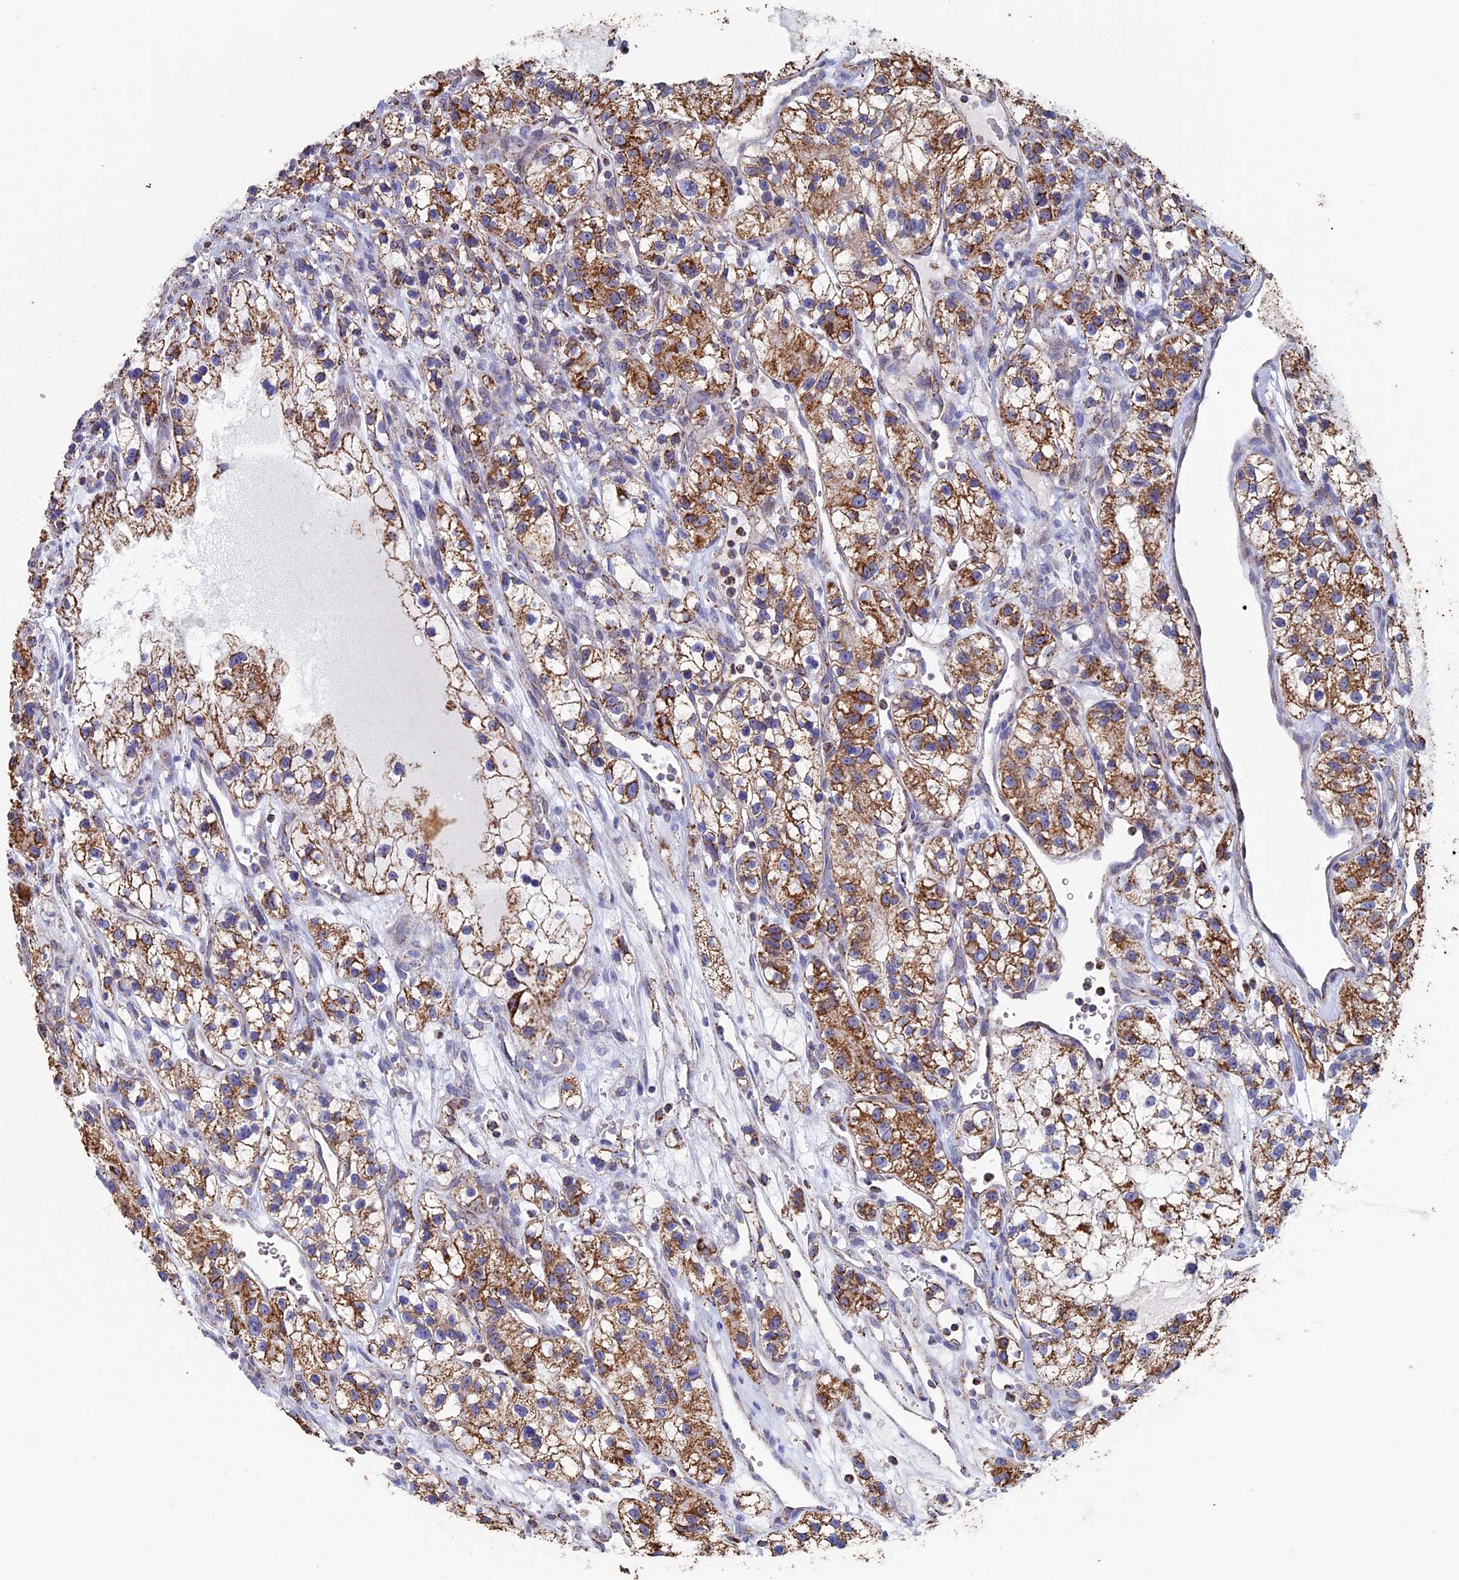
{"staining": {"intensity": "moderate", "quantity": ">75%", "location": "cytoplasmic/membranous"}, "tissue": "renal cancer", "cell_type": "Tumor cells", "image_type": "cancer", "snomed": [{"axis": "morphology", "description": "Adenocarcinoma, NOS"}, {"axis": "topography", "description": "Kidney"}], "caption": "A micrograph of renal cancer stained for a protein shows moderate cytoplasmic/membranous brown staining in tumor cells.", "gene": "SEC24D", "patient": {"sex": "female", "age": 57}}